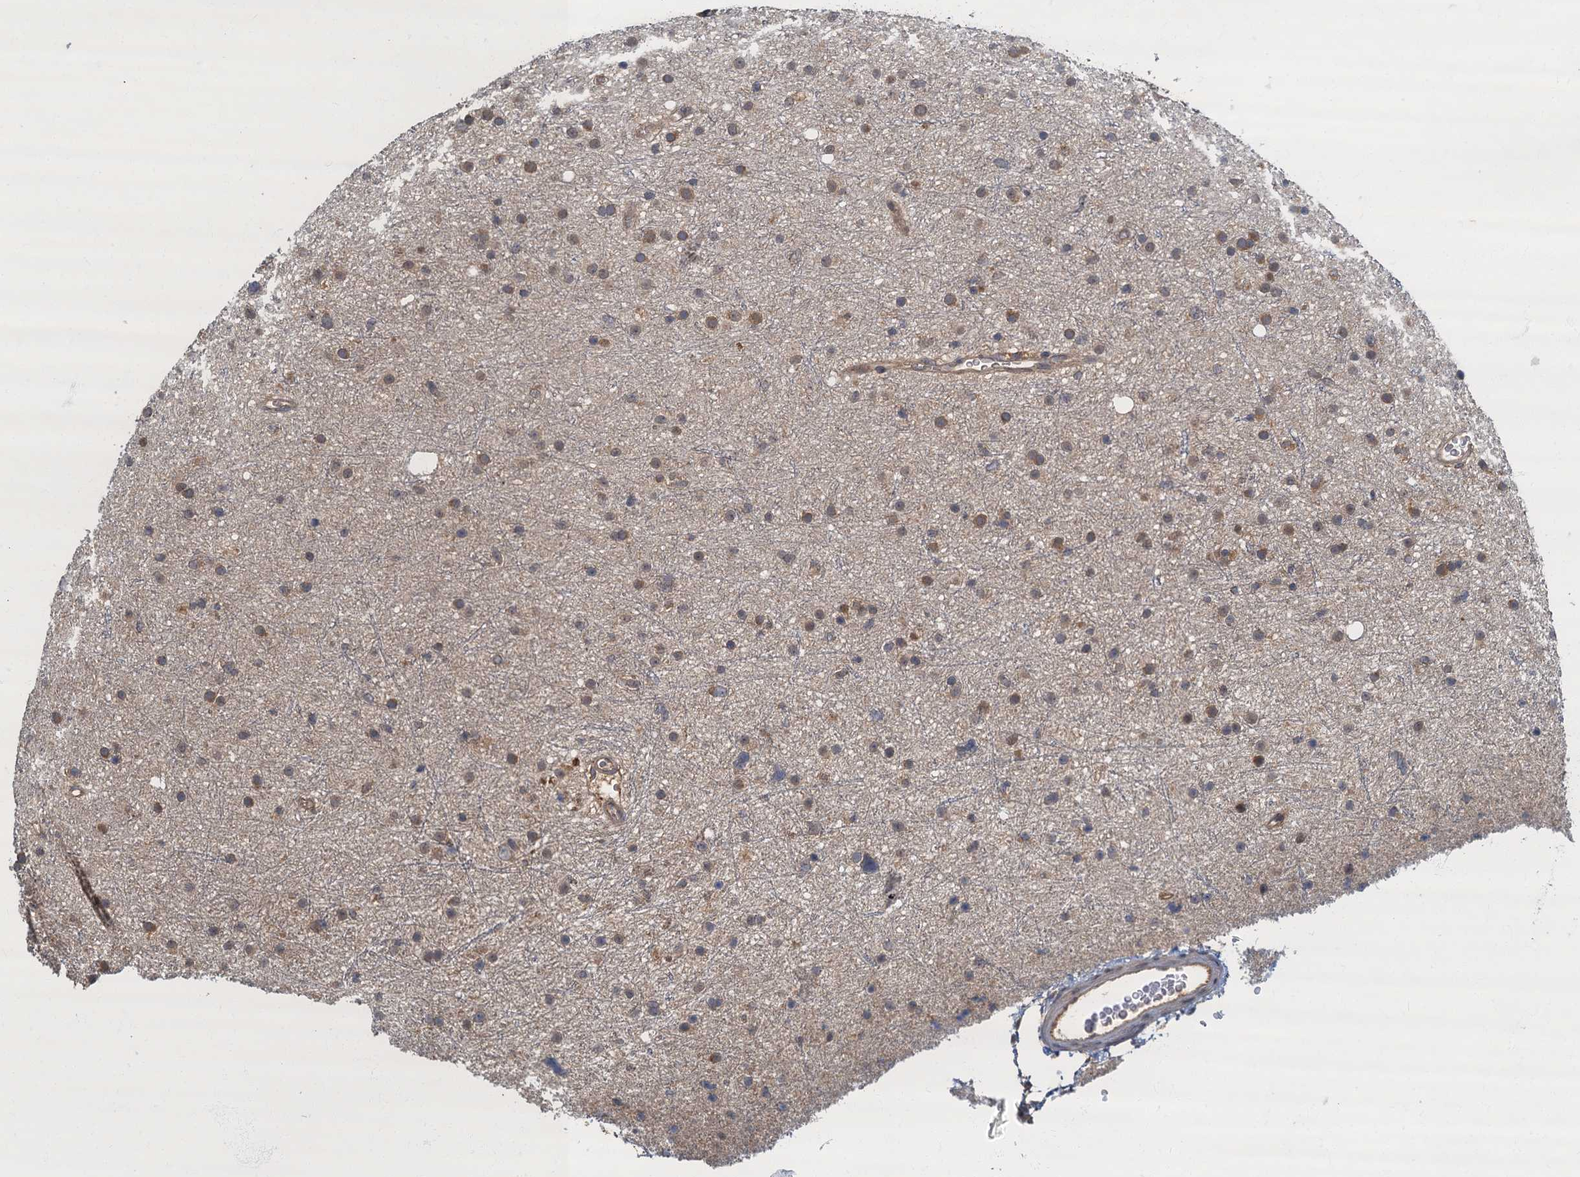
{"staining": {"intensity": "moderate", "quantity": "25%-75%", "location": "cytoplasmic/membranous"}, "tissue": "glioma", "cell_type": "Tumor cells", "image_type": "cancer", "snomed": [{"axis": "morphology", "description": "Glioma, malignant, Low grade"}, {"axis": "topography", "description": "Cerebral cortex"}], "caption": "Protein staining of glioma tissue demonstrates moderate cytoplasmic/membranous expression in about 25%-75% of tumor cells.", "gene": "TBCK", "patient": {"sex": "female", "age": 39}}